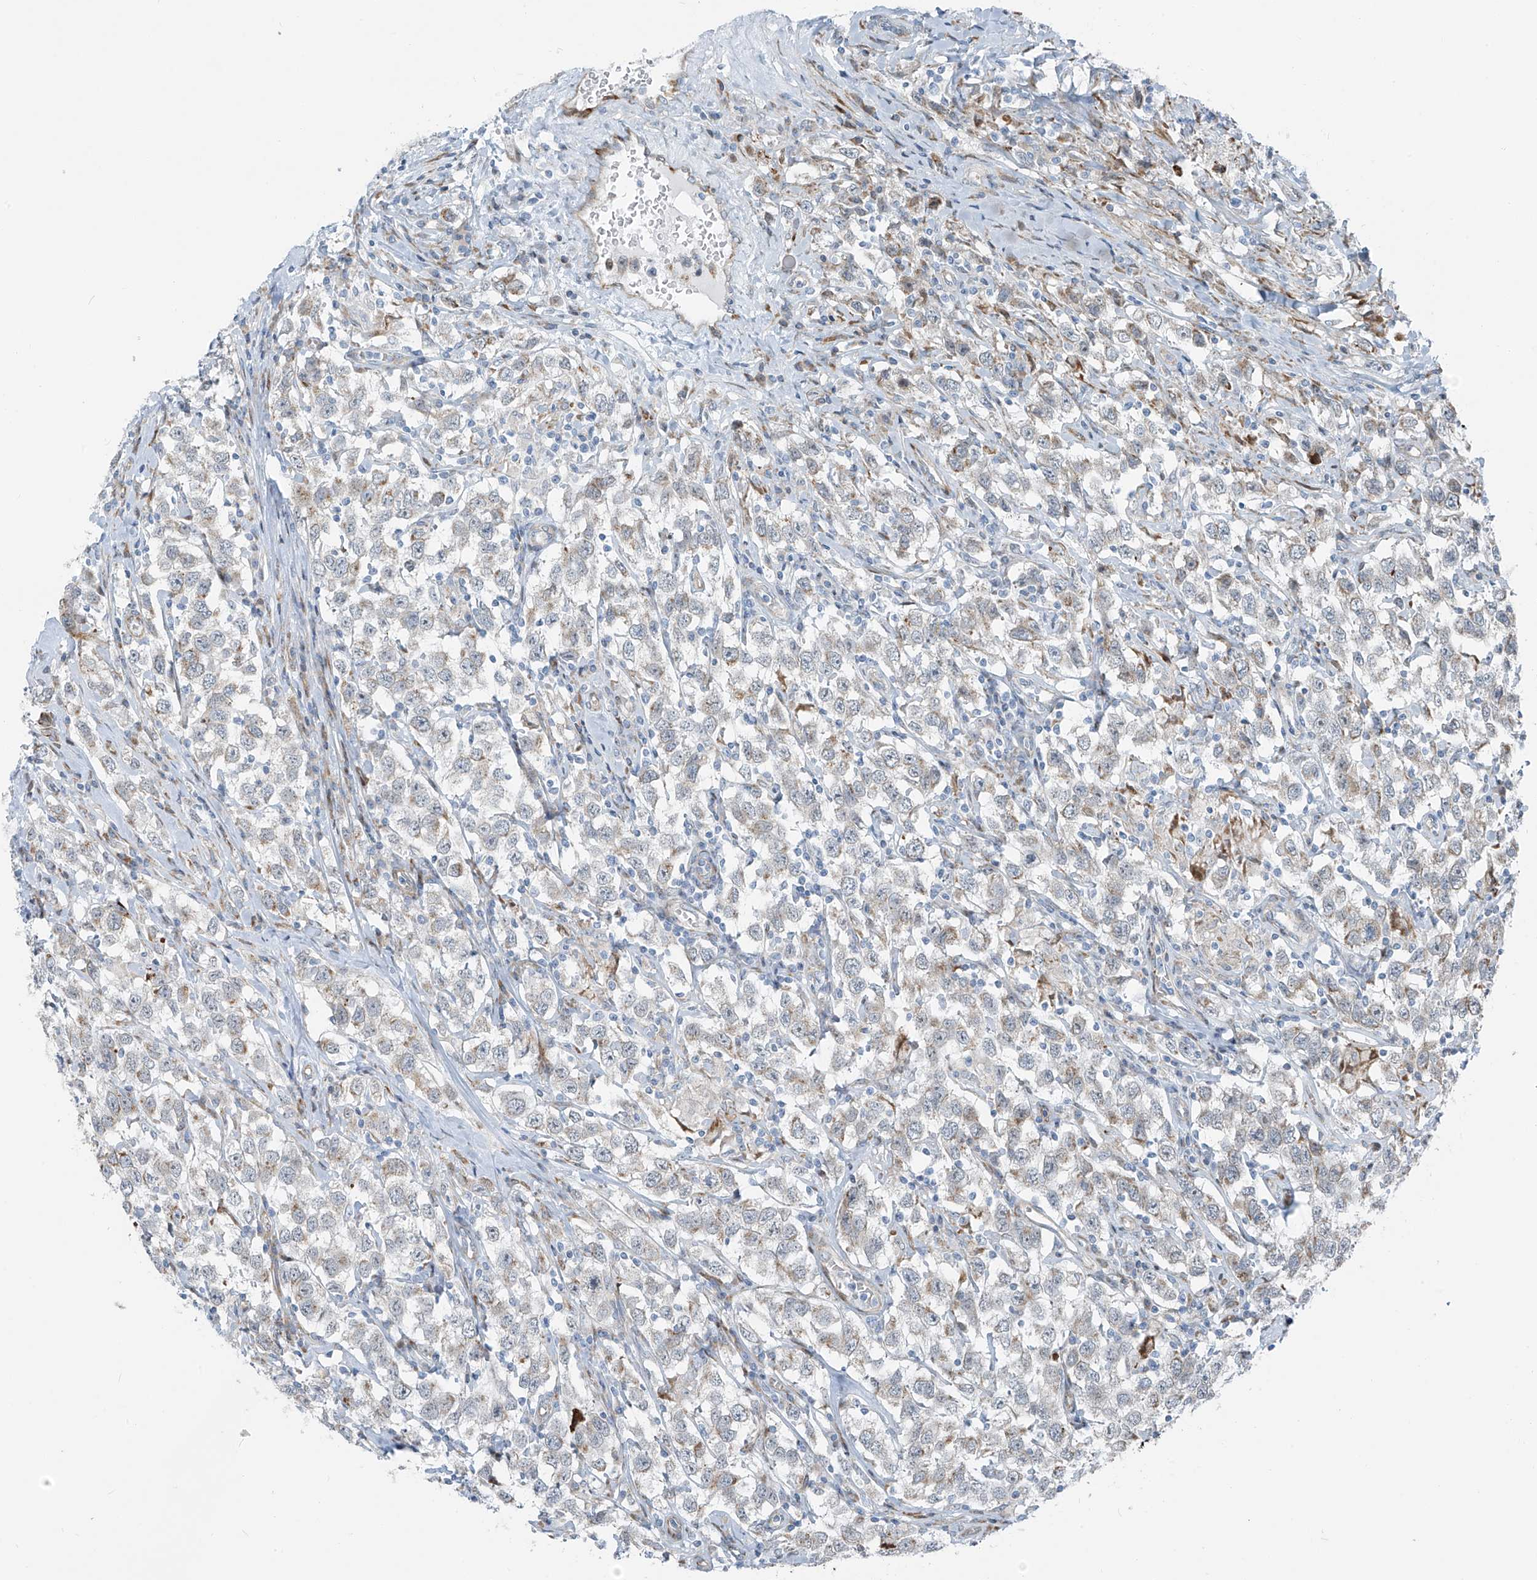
{"staining": {"intensity": "moderate", "quantity": "<25%", "location": "cytoplasmic/membranous"}, "tissue": "testis cancer", "cell_type": "Tumor cells", "image_type": "cancer", "snomed": [{"axis": "morphology", "description": "Seminoma, NOS"}, {"axis": "topography", "description": "Testis"}], "caption": "Human testis cancer (seminoma) stained with a protein marker demonstrates moderate staining in tumor cells.", "gene": "HIC2", "patient": {"sex": "male", "age": 41}}